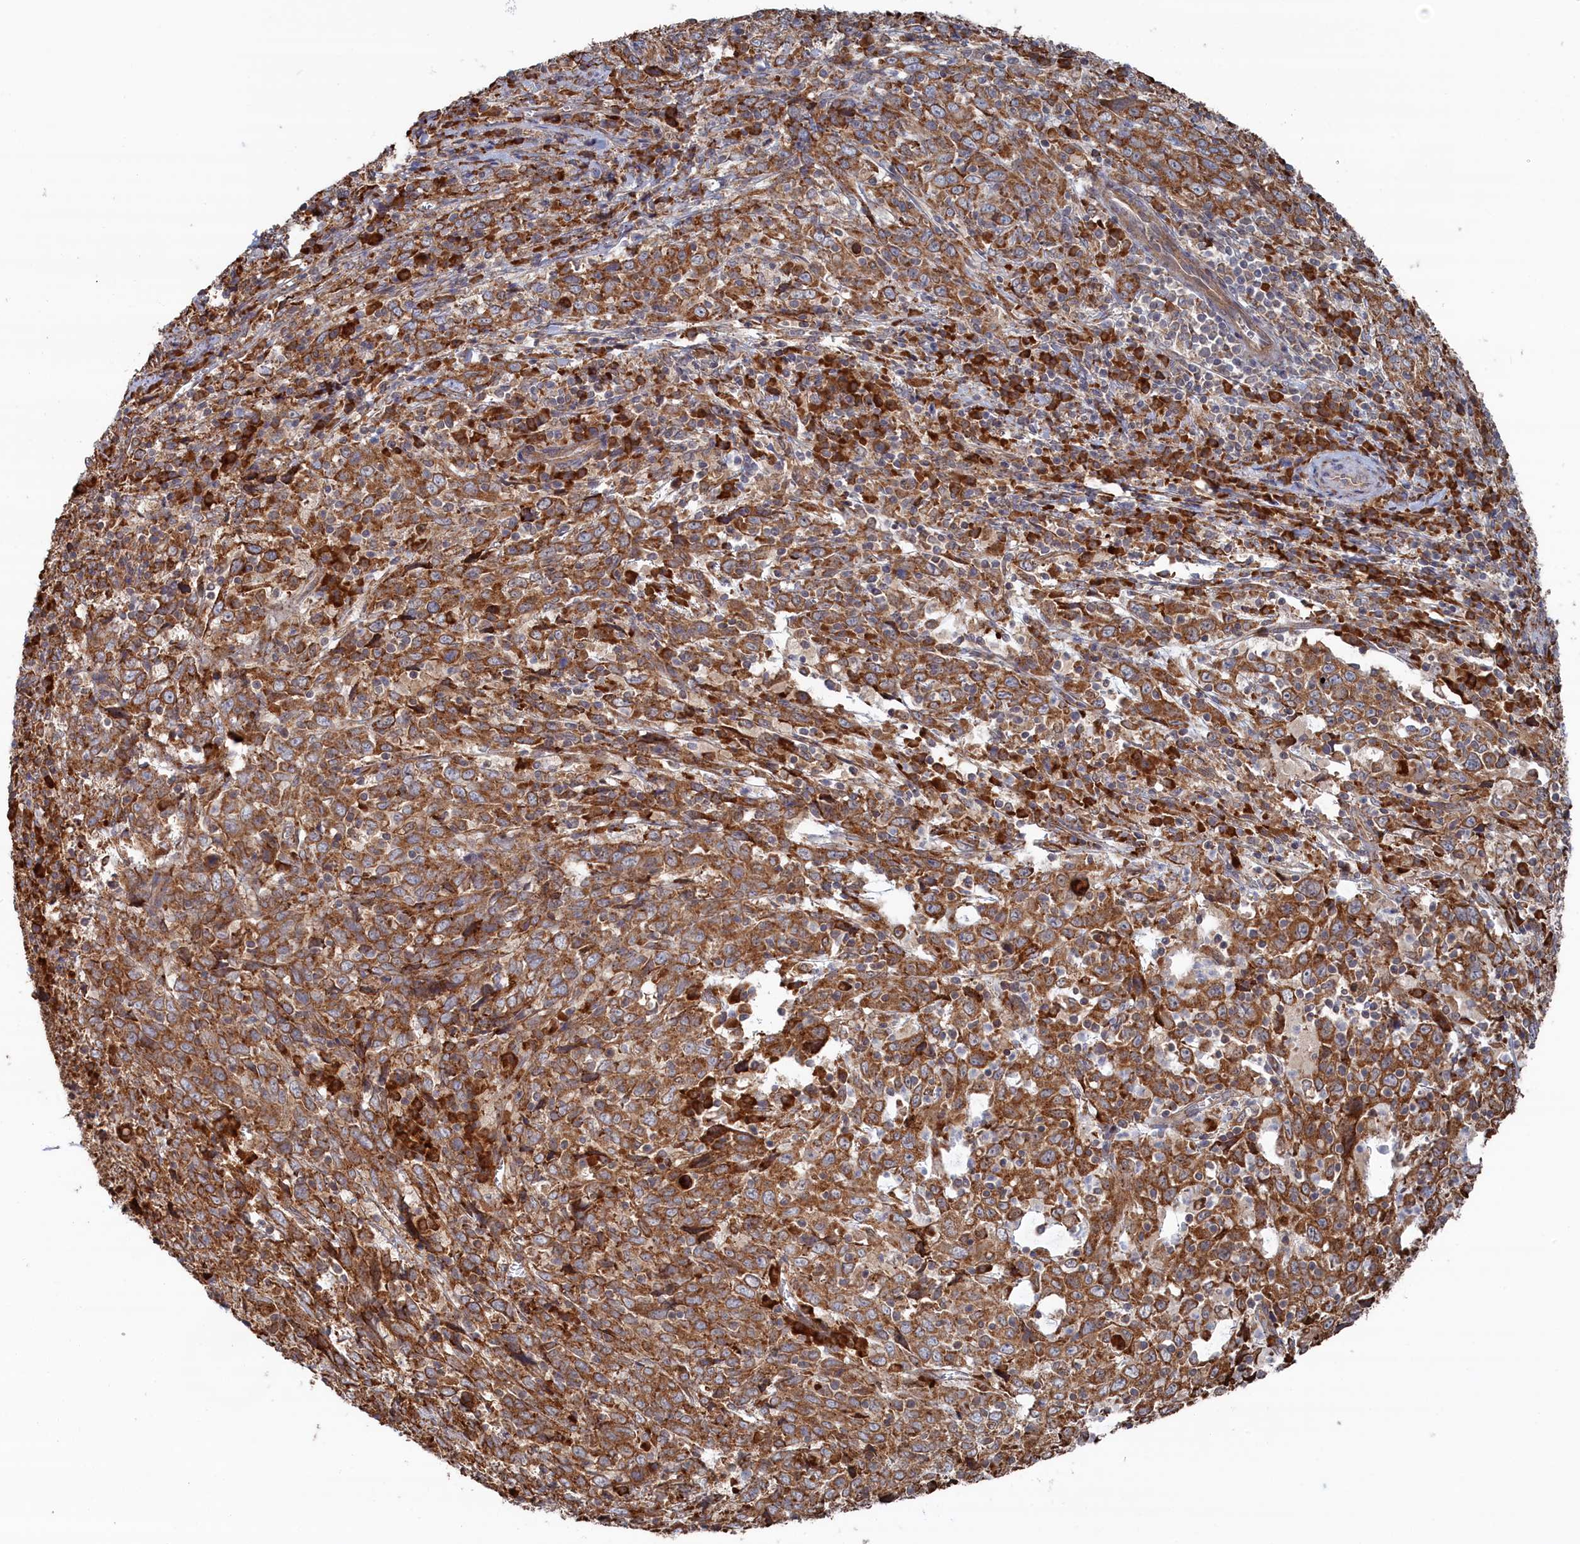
{"staining": {"intensity": "moderate", "quantity": ">75%", "location": "cytoplasmic/membranous"}, "tissue": "cervical cancer", "cell_type": "Tumor cells", "image_type": "cancer", "snomed": [{"axis": "morphology", "description": "Squamous cell carcinoma, NOS"}, {"axis": "topography", "description": "Cervix"}], "caption": "IHC photomicrograph of cervical cancer (squamous cell carcinoma) stained for a protein (brown), which exhibits medium levels of moderate cytoplasmic/membranous expression in approximately >75% of tumor cells.", "gene": "BPIFB6", "patient": {"sex": "female", "age": 46}}